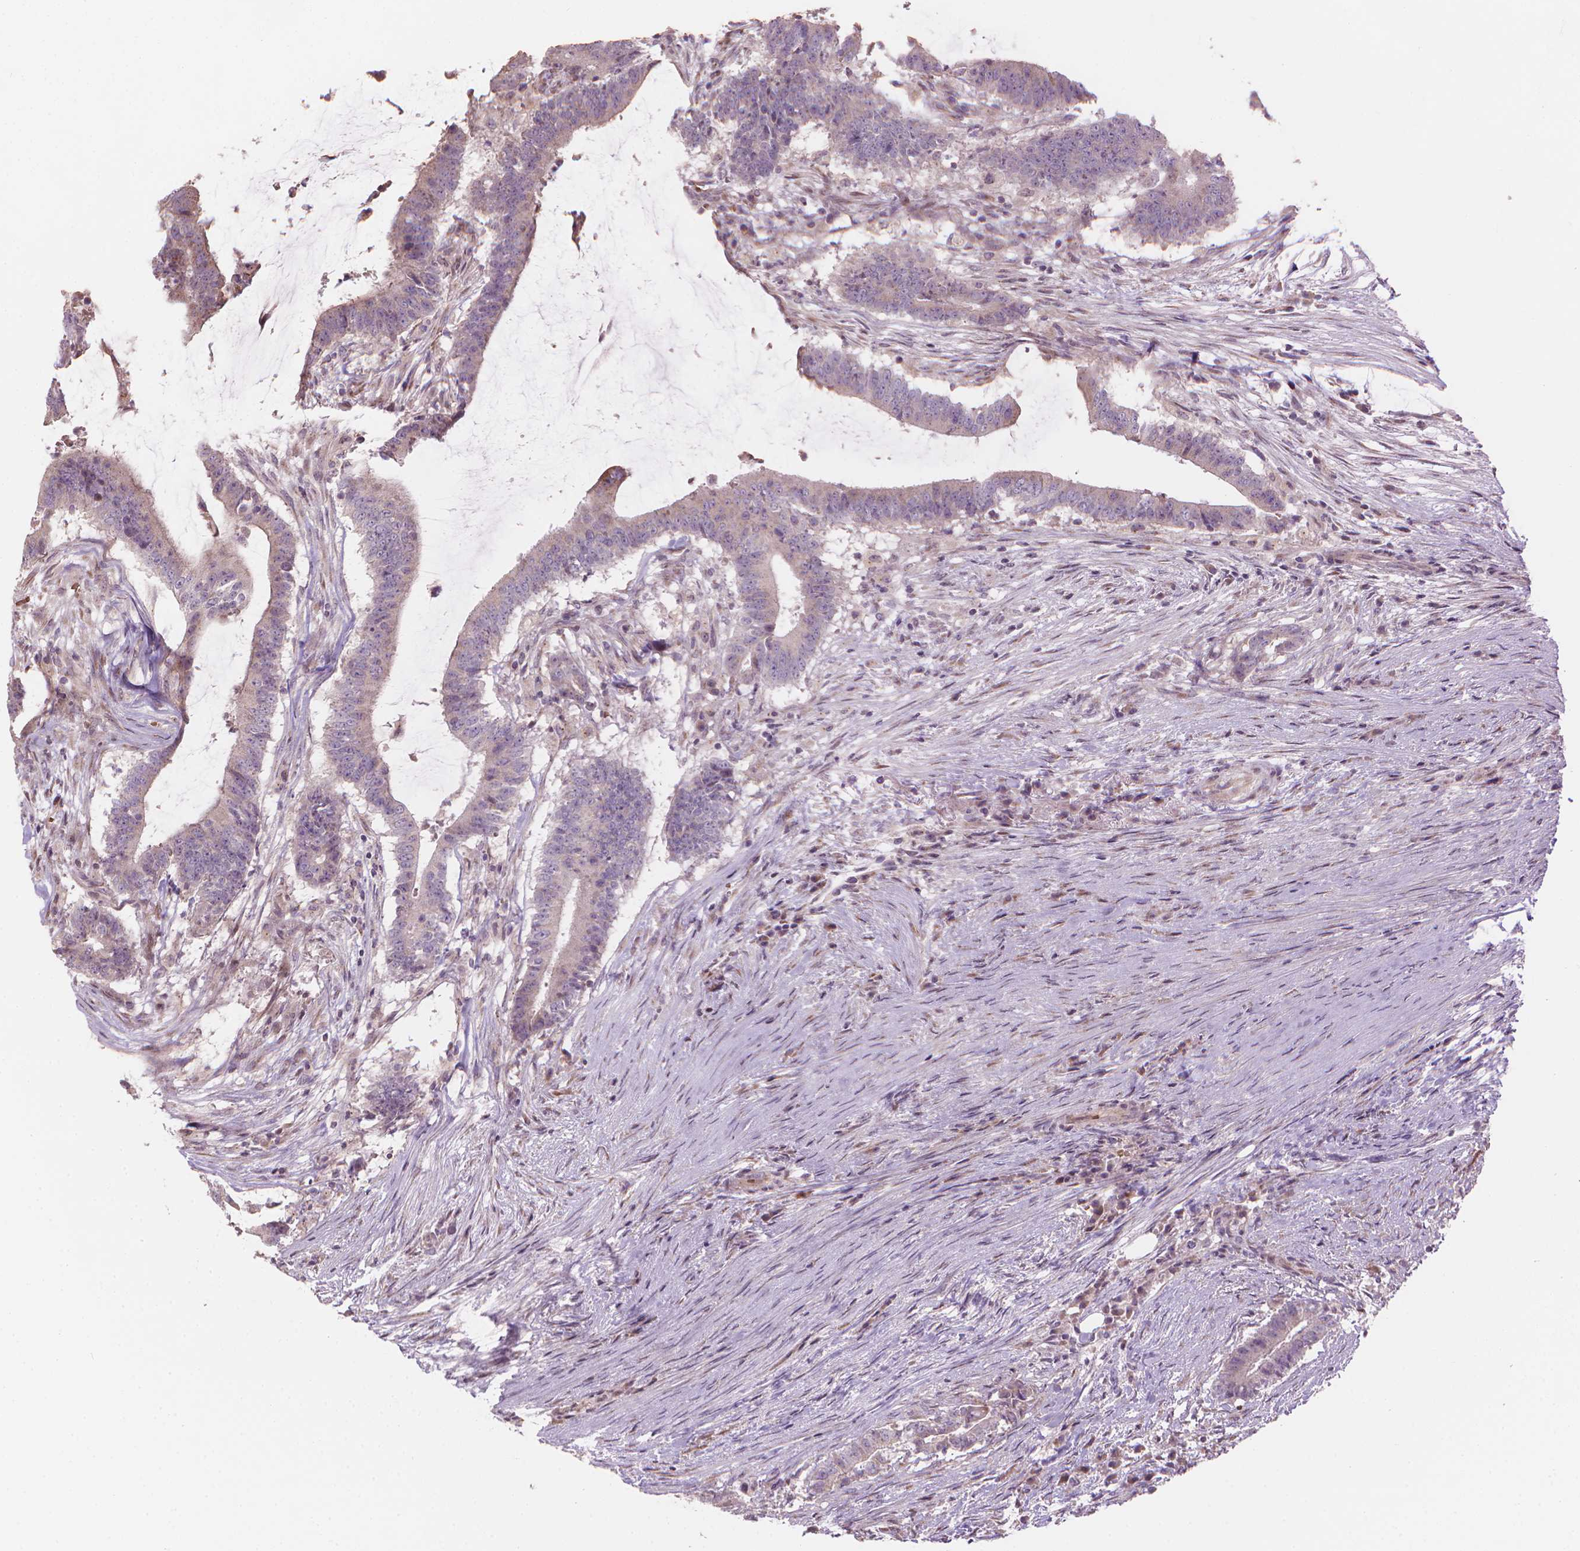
{"staining": {"intensity": "negative", "quantity": "none", "location": "none"}, "tissue": "colorectal cancer", "cell_type": "Tumor cells", "image_type": "cancer", "snomed": [{"axis": "morphology", "description": "Adenocarcinoma, NOS"}, {"axis": "topography", "description": "Colon"}], "caption": "Immunohistochemistry (IHC) photomicrograph of neoplastic tissue: human colorectal adenocarcinoma stained with DAB exhibits no significant protein expression in tumor cells.", "gene": "IFFO1", "patient": {"sex": "female", "age": 43}}